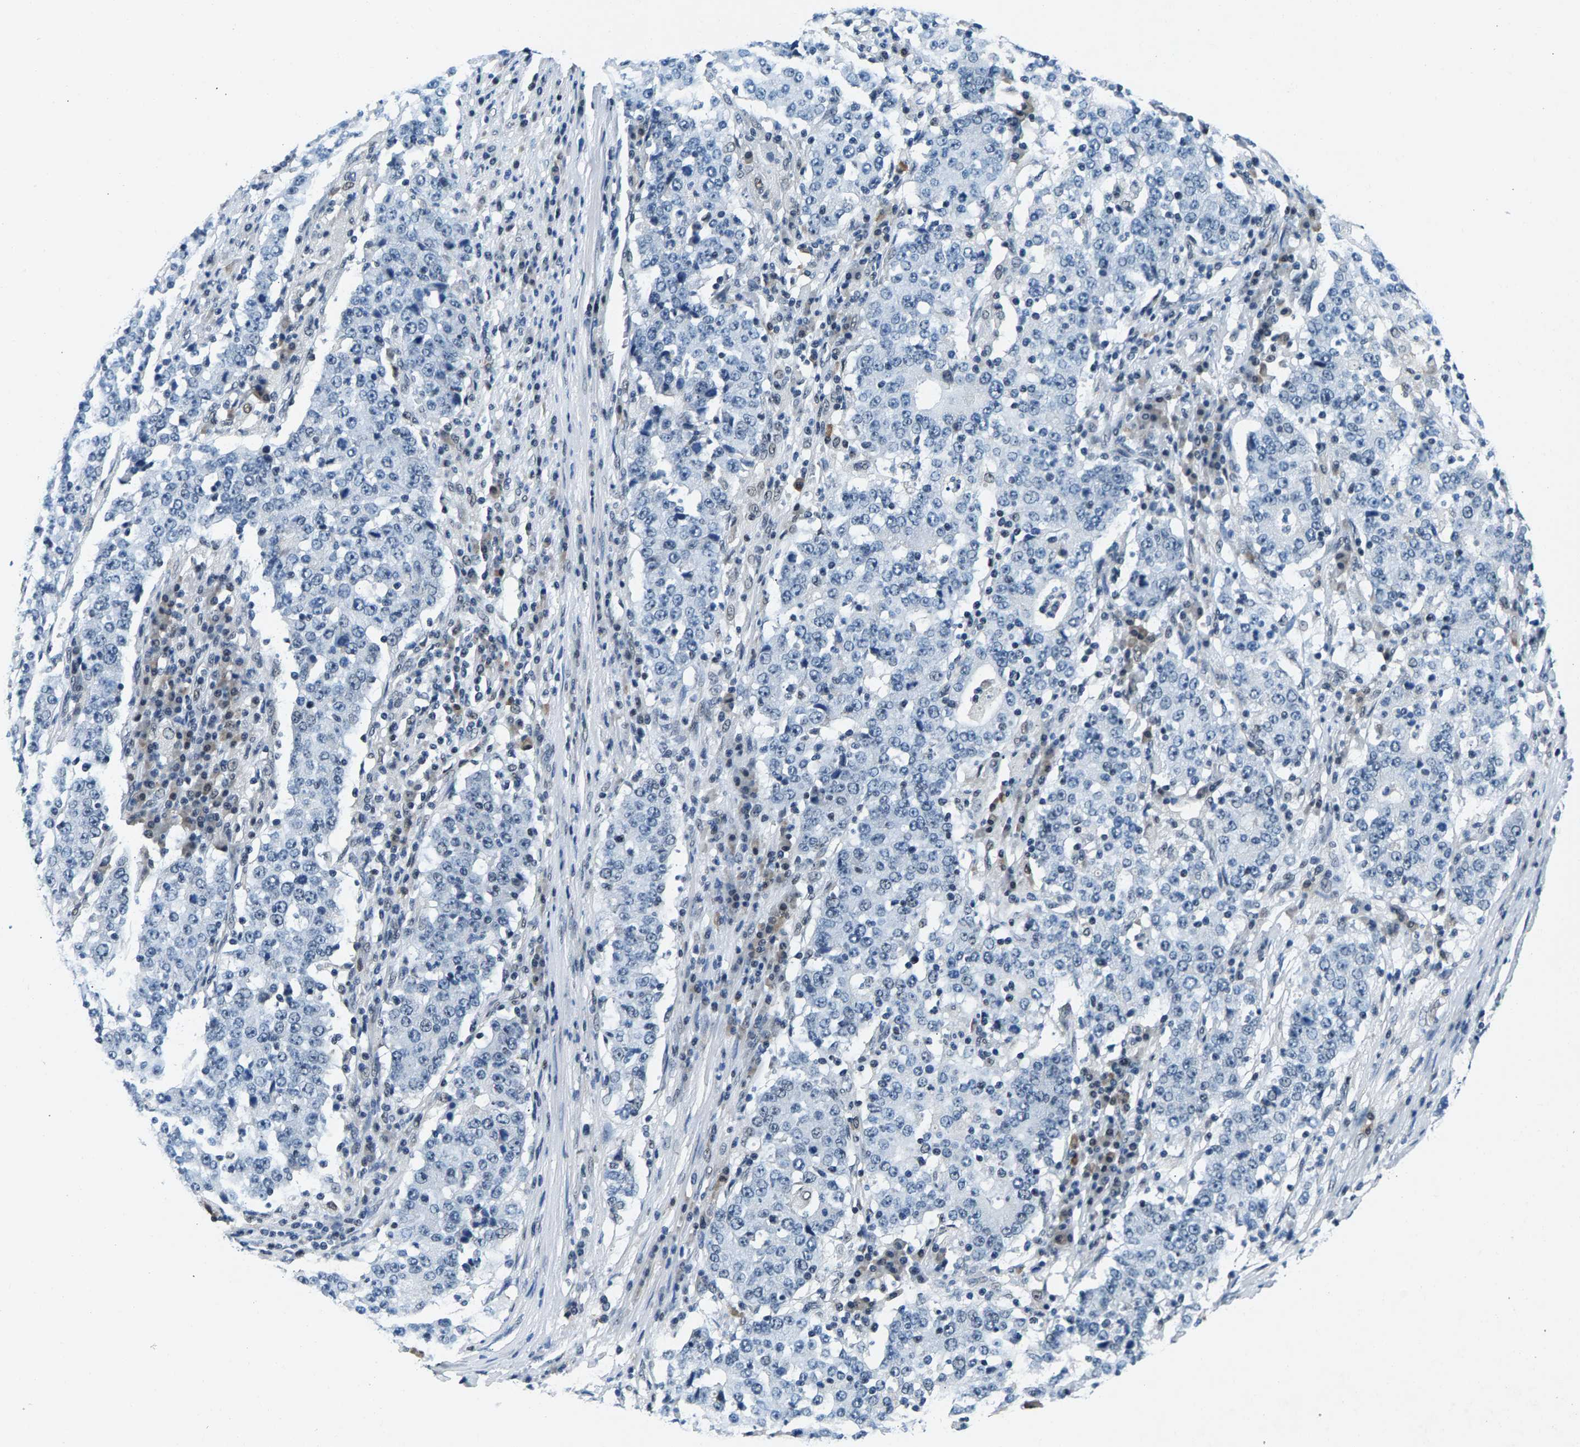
{"staining": {"intensity": "negative", "quantity": "none", "location": "none"}, "tissue": "stomach cancer", "cell_type": "Tumor cells", "image_type": "cancer", "snomed": [{"axis": "morphology", "description": "Adenocarcinoma, NOS"}, {"axis": "topography", "description": "Stomach"}], "caption": "A histopathology image of stomach cancer stained for a protein demonstrates no brown staining in tumor cells.", "gene": "ATF2", "patient": {"sex": "male", "age": 59}}